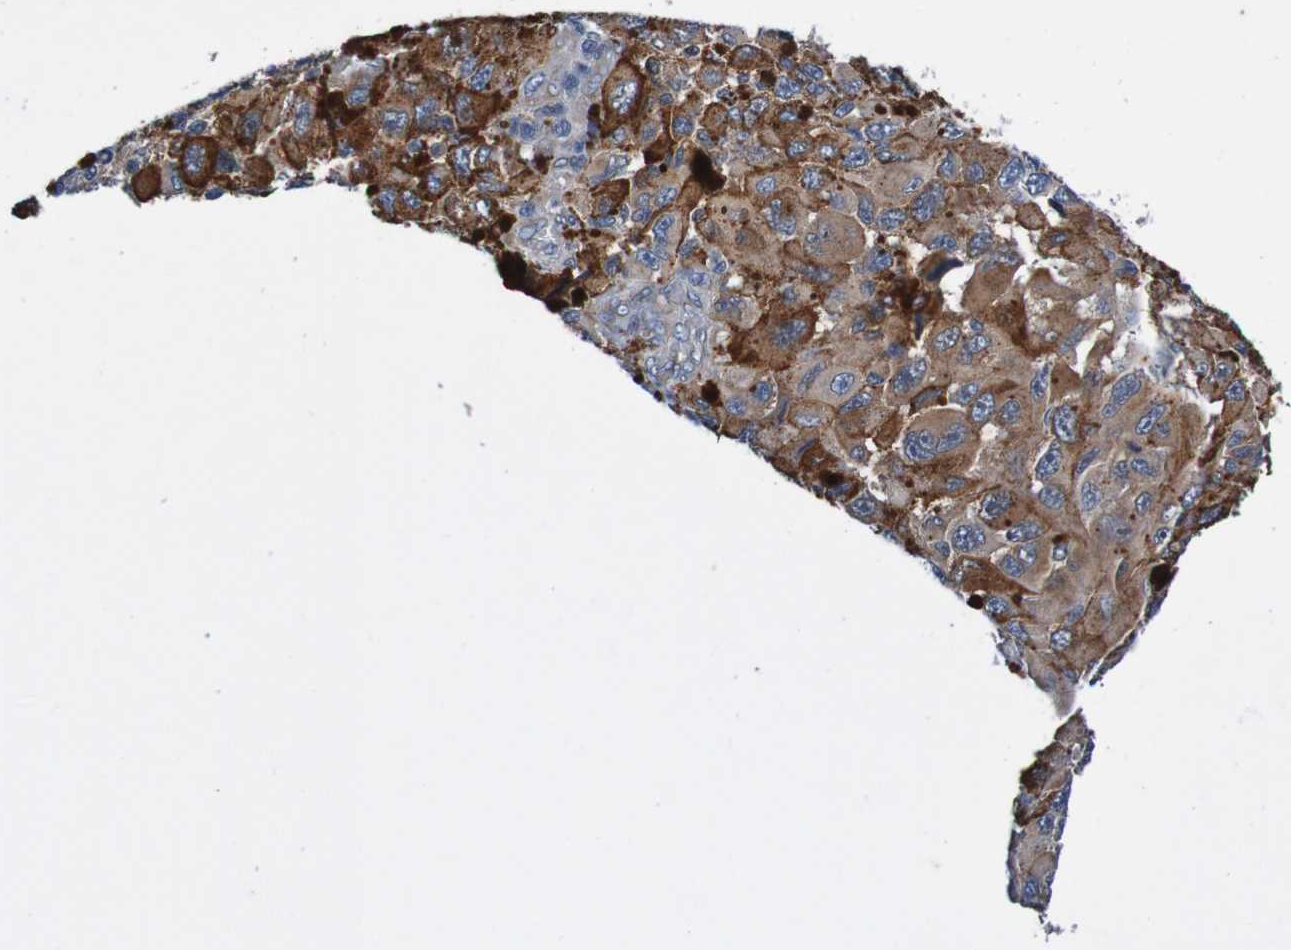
{"staining": {"intensity": "moderate", "quantity": ">75%", "location": "cytoplasmic/membranous"}, "tissue": "melanoma", "cell_type": "Tumor cells", "image_type": "cancer", "snomed": [{"axis": "morphology", "description": "Malignant melanoma, NOS"}, {"axis": "topography", "description": "Skin"}], "caption": "Melanoma stained for a protein (brown) exhibits moderate cytoplasmic/membranous positive positivity in about >75% of tumor cells.", "gene": "CPED1", "patient": {"sex": "female", "age": 73}}